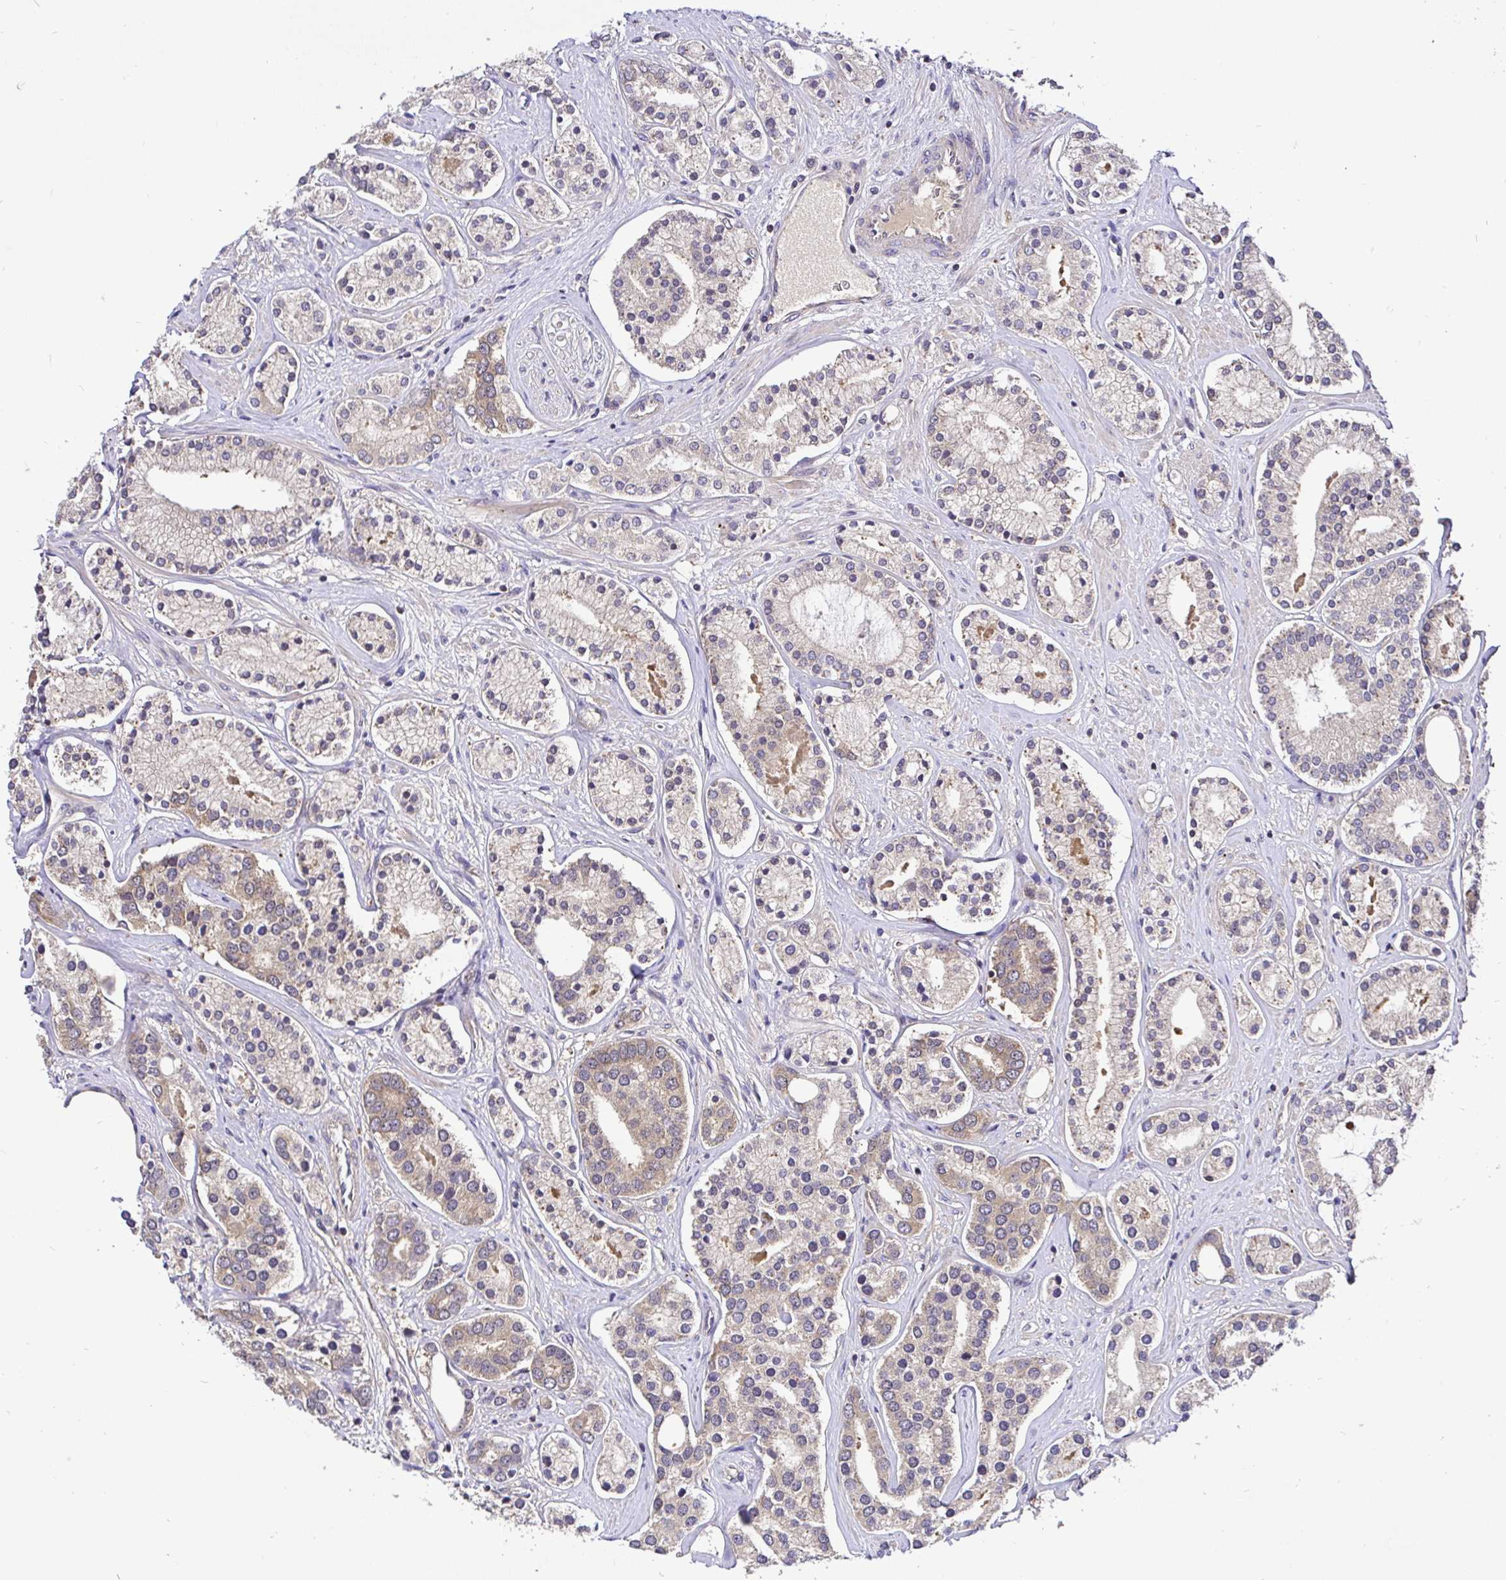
{"staining": {"intensity": "weak", "quantity": "25%-75%", "location": "cytoplasmic/membranous"}, "tissue": "prostate cancer", "cell_type": "Tumor cells", "image_type": "cancer", "snomed": [{"axis": "morphology", "description": "Adenocarcinoma, High grade"}, {"axis": "topography", "description": "Prostate"}], "caption": "About 25%-75% of tumor cells in human high-grade adenocarcinoma (prostate) show weak cytoplasmic/membranous protein positivity as visualized by brown immunohistochemical staining.", "gene": "UBE2M", "patient": {"sex": "male", "age": 58}}